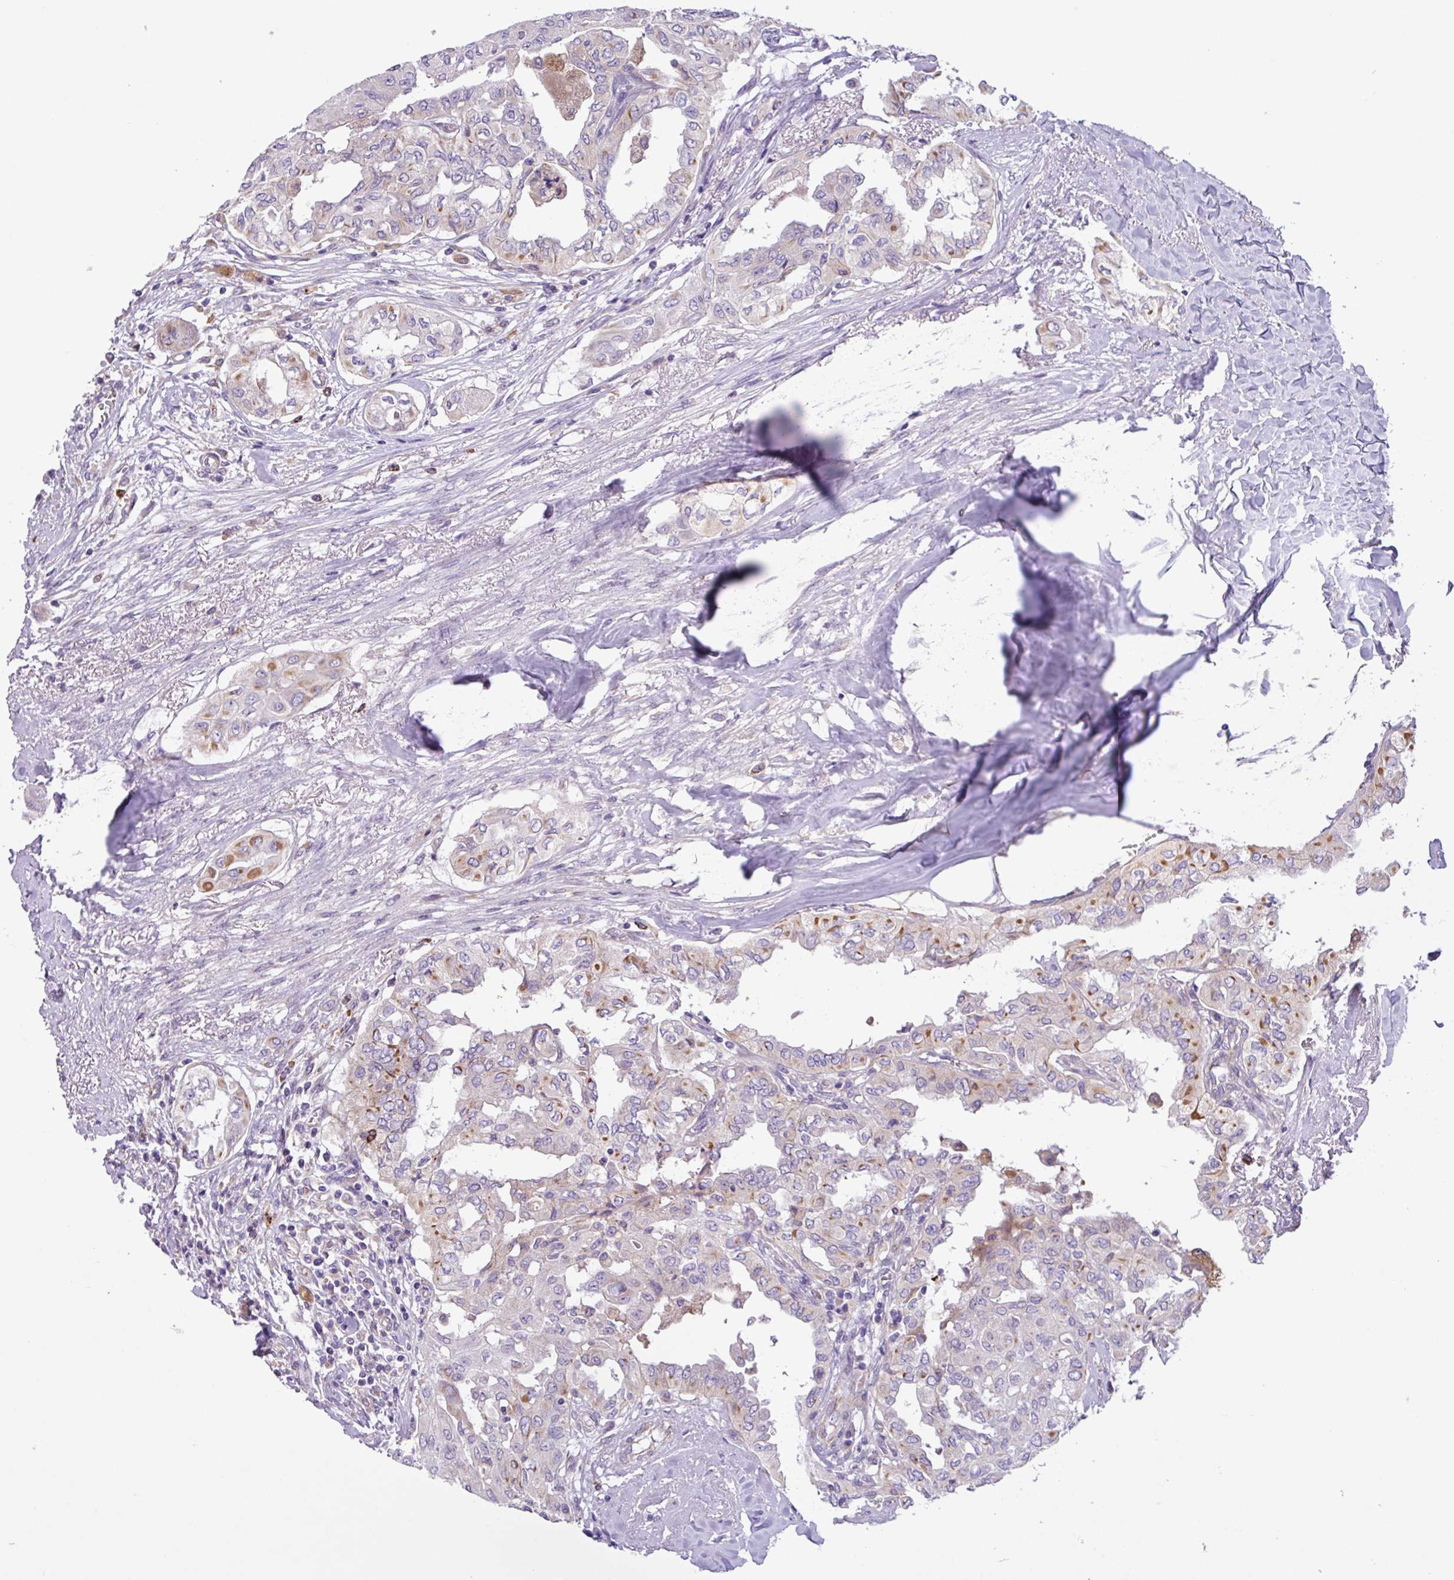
{"staining": {"intensity": "moderate", "quantity": "<25%", "location": "cytoplasmic/membranous"}, "tissue": "thyroid cancer", "cell_type": "Tumor cells", "image_type": "cancer", "snomed": [{"axis": "morphology", "description": "Papillary adenocarcinoma, NOS"}, {"axis": "topography", "description": "Thyroid gland"}], "caption": "Human papillary adenocarcinoma (thyroid) stained with a brown dye displays moderate cytoplasmic/membranous positive staining in about <25% of tumor cells.", "gene": "MRM2", "patient": {"sex": "female", "age": 59}}